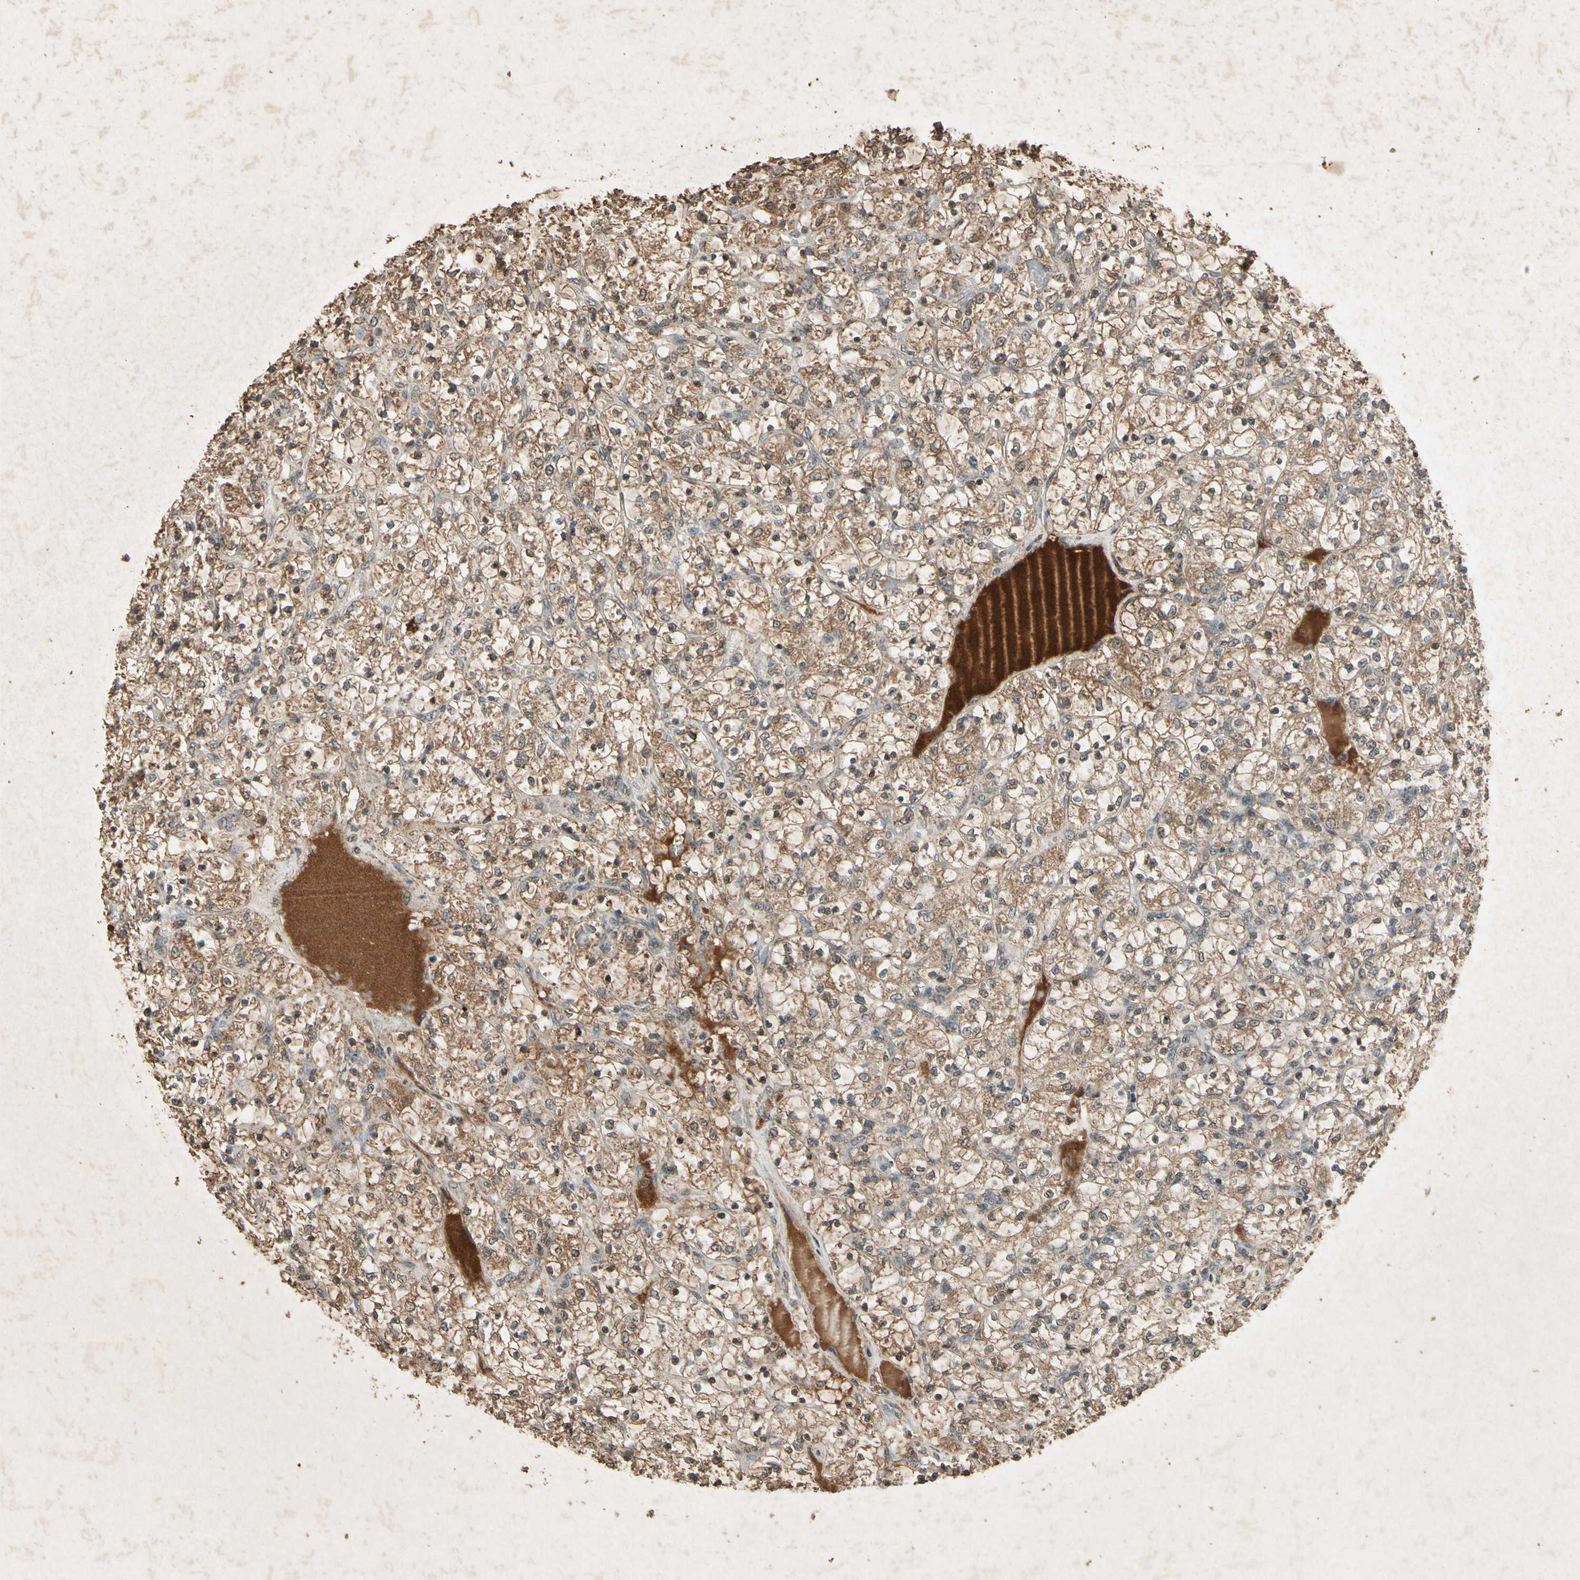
{"staining": {"intensity": "moderate", "quantity": ">75%", "location": "cytoplasmic/membranous"}, "tissue": "renal cancer", "cell_type": "Tumor cells", "image_type": "cancer", "snomed": [{"axis": "morphology", "description": "Adenocarcinoma, NOS"}, {"axis": "topography", "description": "Kidney"}], "caption": "Human renal adenocarcinoma stained with a brown dye displays moderate cytoplasmic/membranous positive staining in approximately >75% of tumor cells.", "gene": "GC", "patient": {"sex": "female", "age": 69}}